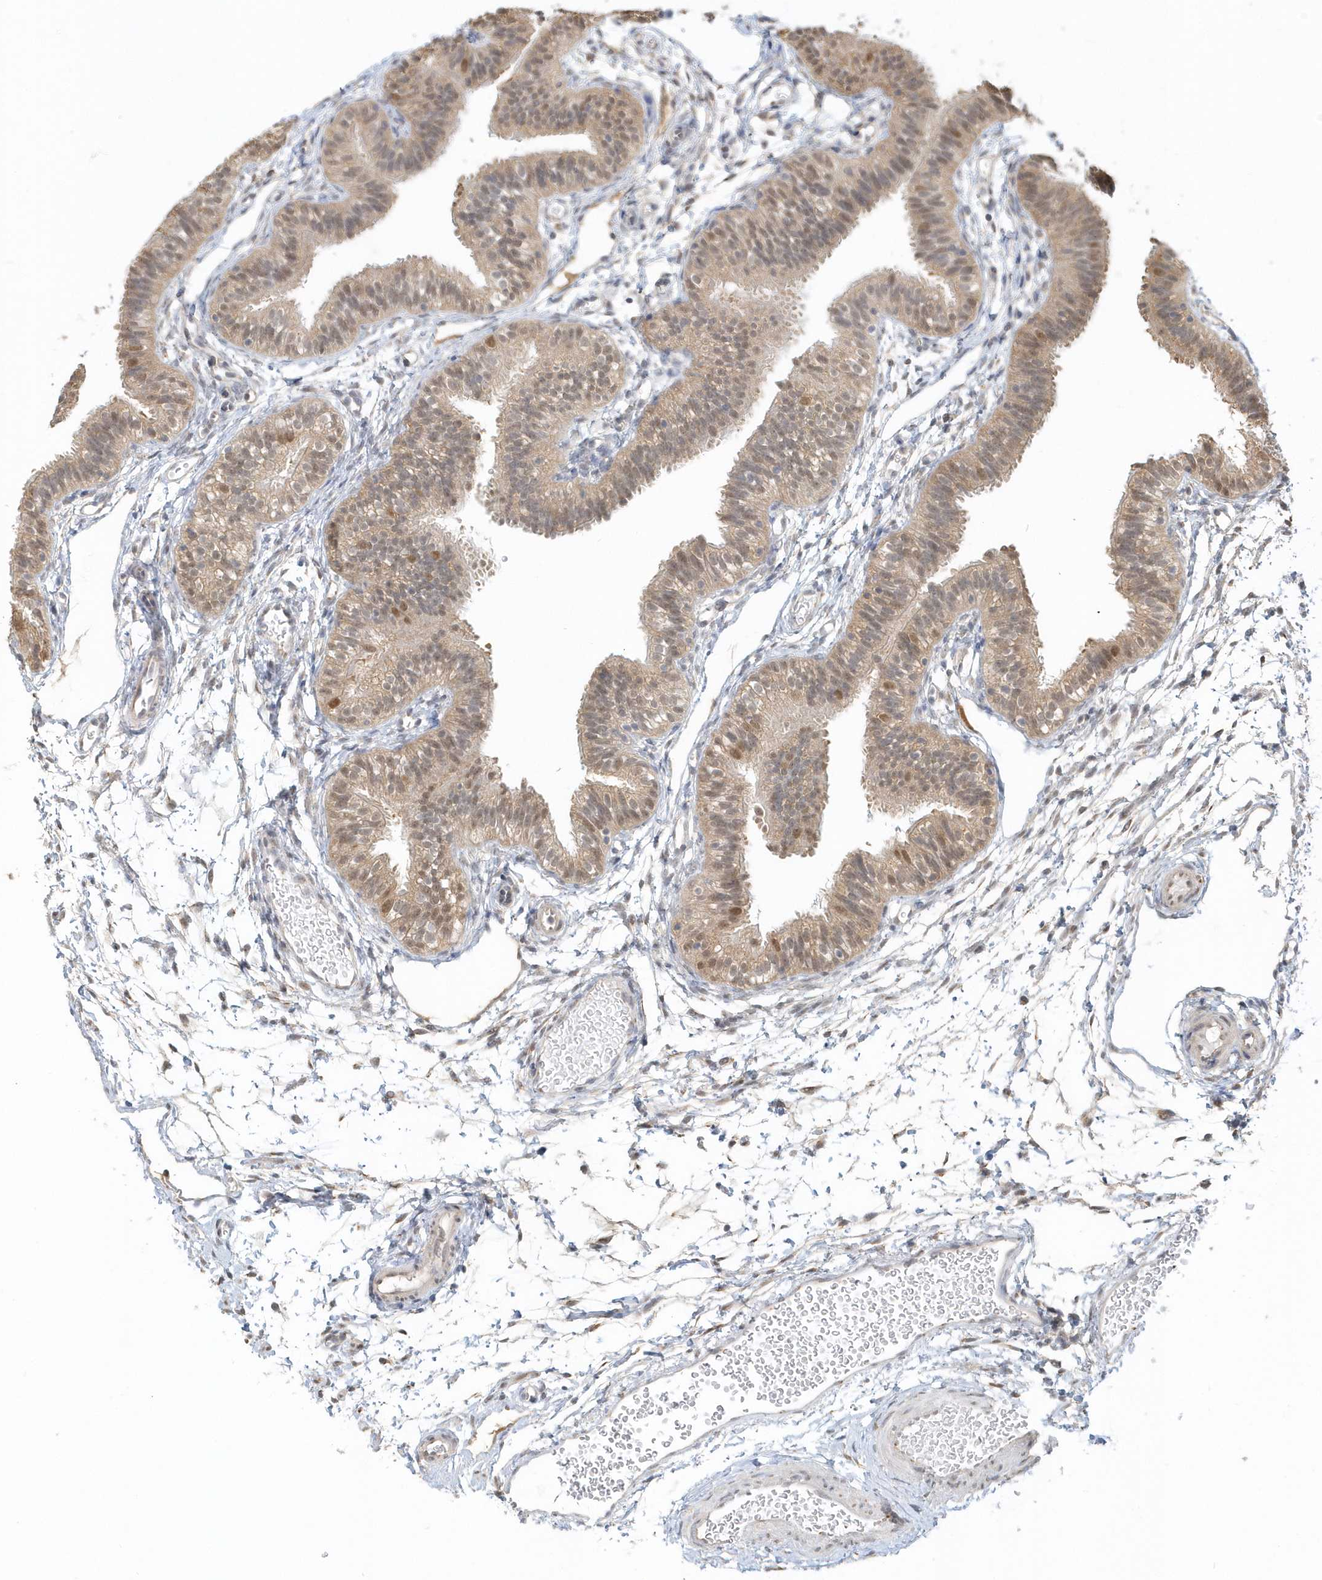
{"staining": {"intensity": "moderate", "quantity": "25%-75%", "location": "cytoplasmic/membranous,nuclear"}, "tissue": "fallopian tube", "cell_type": "Glandular cells", "image_type": "normal", "snomed": [{"axis": "morphology", "description": "Normal tissue, NOS"}, {"axis": "topography", "description": "Fallopian tube"}], "caption": "Protein expression analysis of normal fallopian tube exhibits moderate cytoplasmic/membranous,nuclear positivity in approximately 25%-75% of glandular cells.", "gene": "PSMD6", "patient": {"sex": "female", "age": 35}}